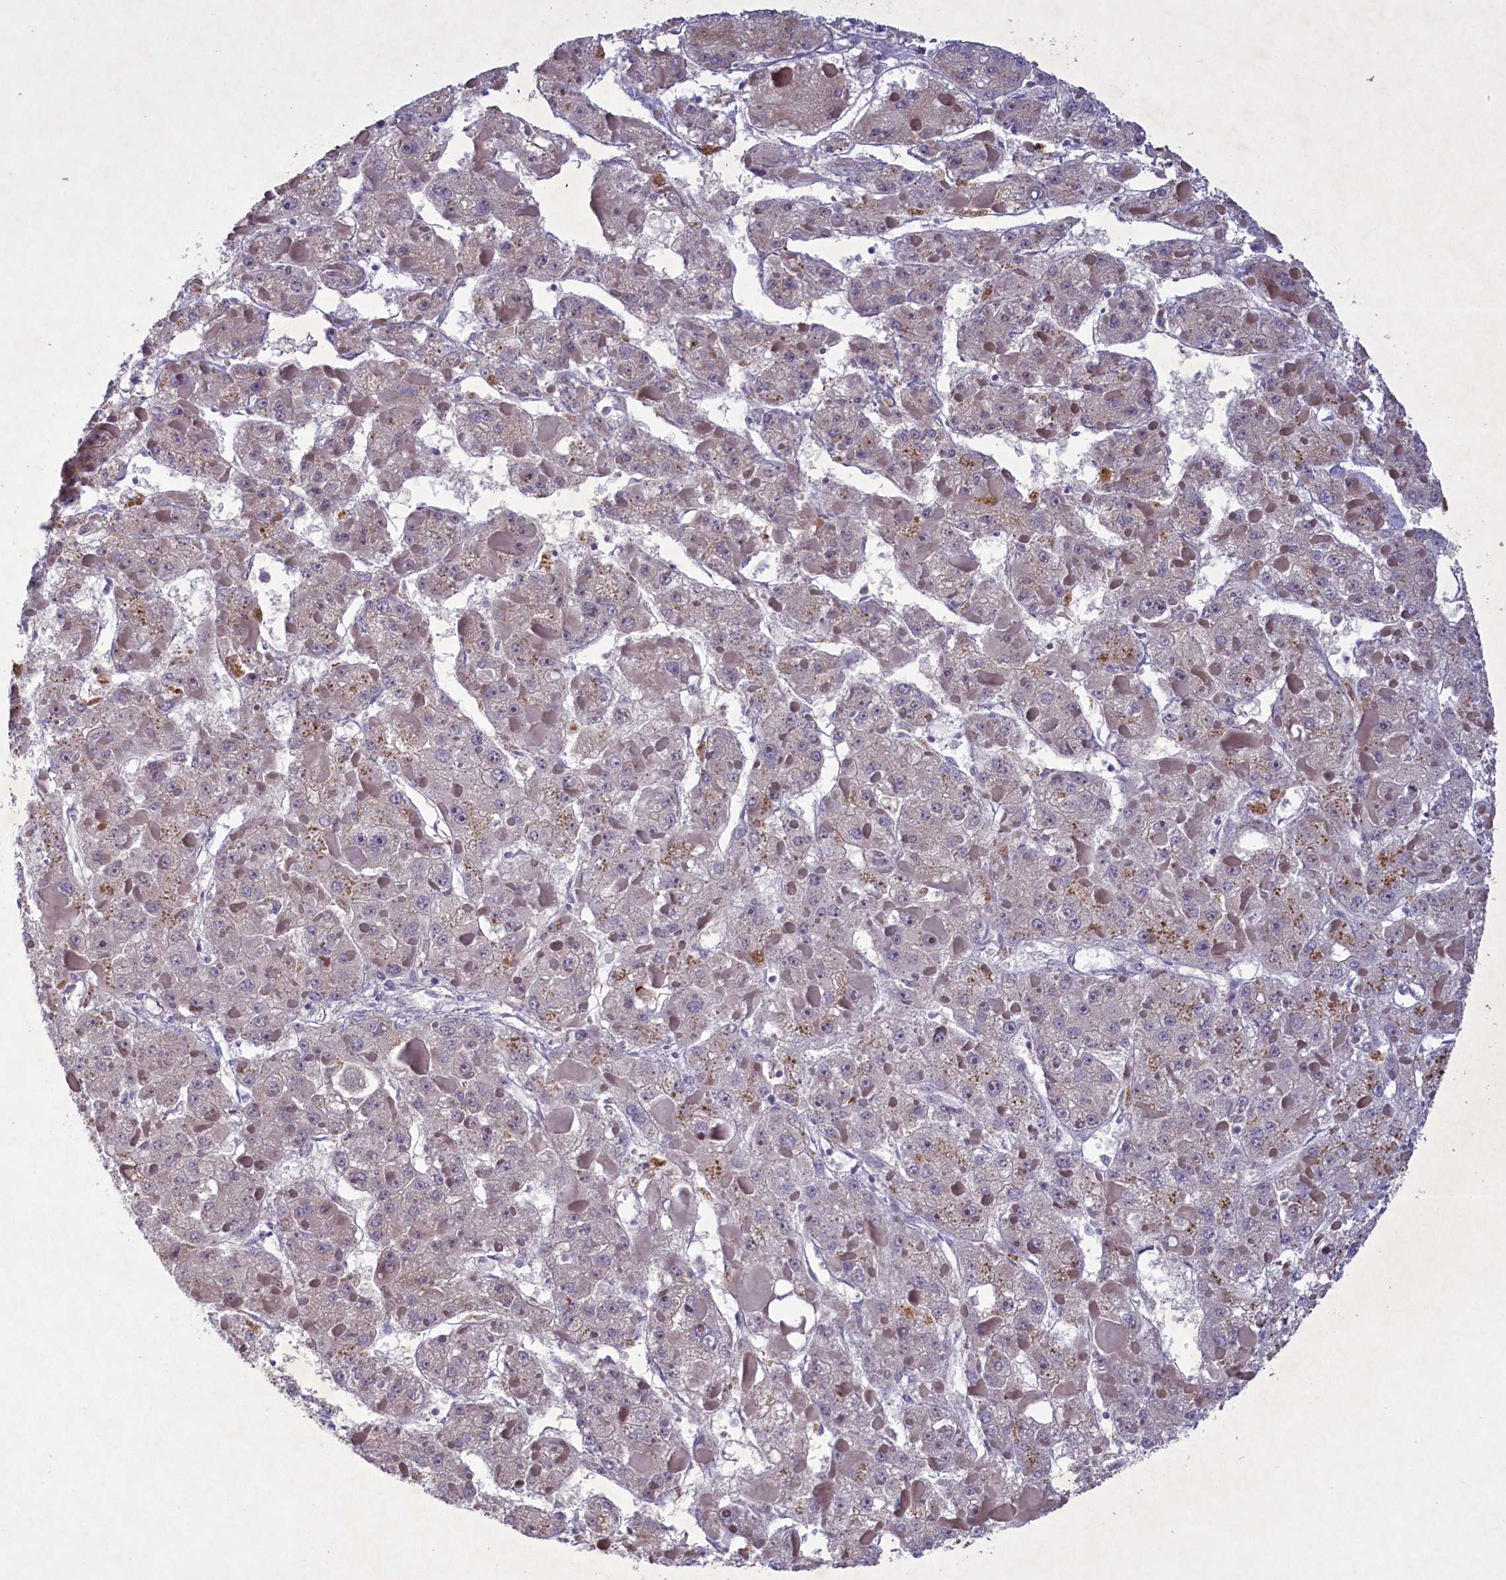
{"staining": {"intensity": "weak", "quantity": "25%-75%", "location": "cytoplasmic/membranous"}, "tissue": "liver cancer", "cell_type": "Tumor cells", "image_type": "cancer", "snomed": [{"axis": "morphology", "description": "Carcinoma, Hepatocellular, NOS"}, {"axis": "topography", "description": "Liver"}], "caption": "Hepatocellular carcinoma (liver) stained with immunohistochemistry (IHC) reveals weak cytoplasmic/membranous staining in about 25%-75% of tumor cells.", "gene": "PLEKHG6", "patient": {"sex": "female", "age": 73}}